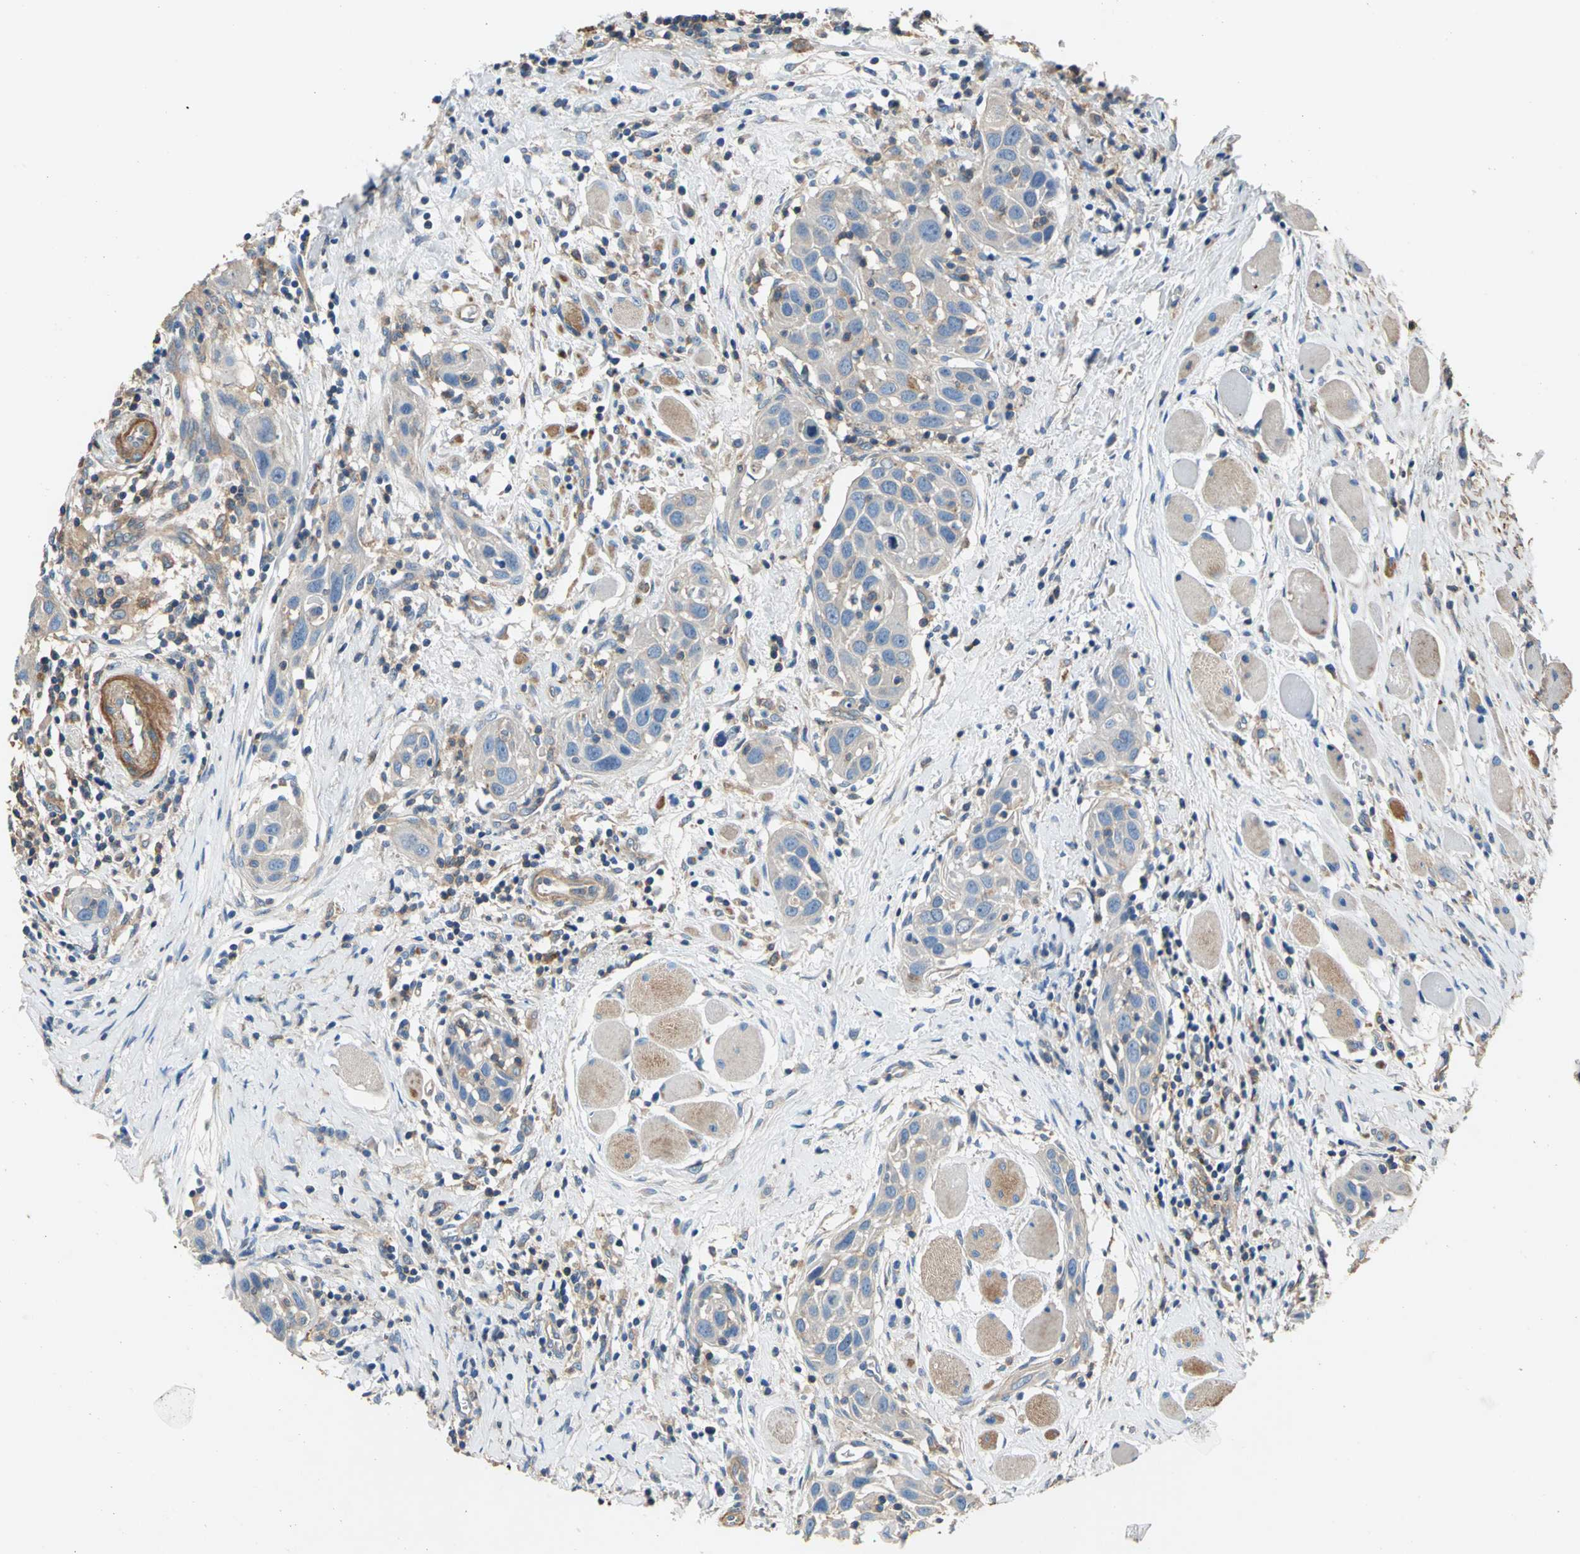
{"staining": {"intensity": "weak", "quantity": "25%-75%", "location": "cytoplasmic/membranous"}, "tissue": "head and neck cancer", "cell_type": "Tumor cells", "image_type": "cancer", "snomed": [{"axis": "morphology", "description": "Squamous cell carcinoma, NOS"}, {"axis": "topography", "description": "Oral tissue"}, {"axis": "topography", "description": "Head-Neck"}], "caption": "Tumor cells show weak cytoplasmic/membranous expression in approximately 25%-75% of cells in head and neck cancer (squamous cell carcinoma).", "gene": "DDX3Y", "patient": {"sex": "female", "age": 50}}